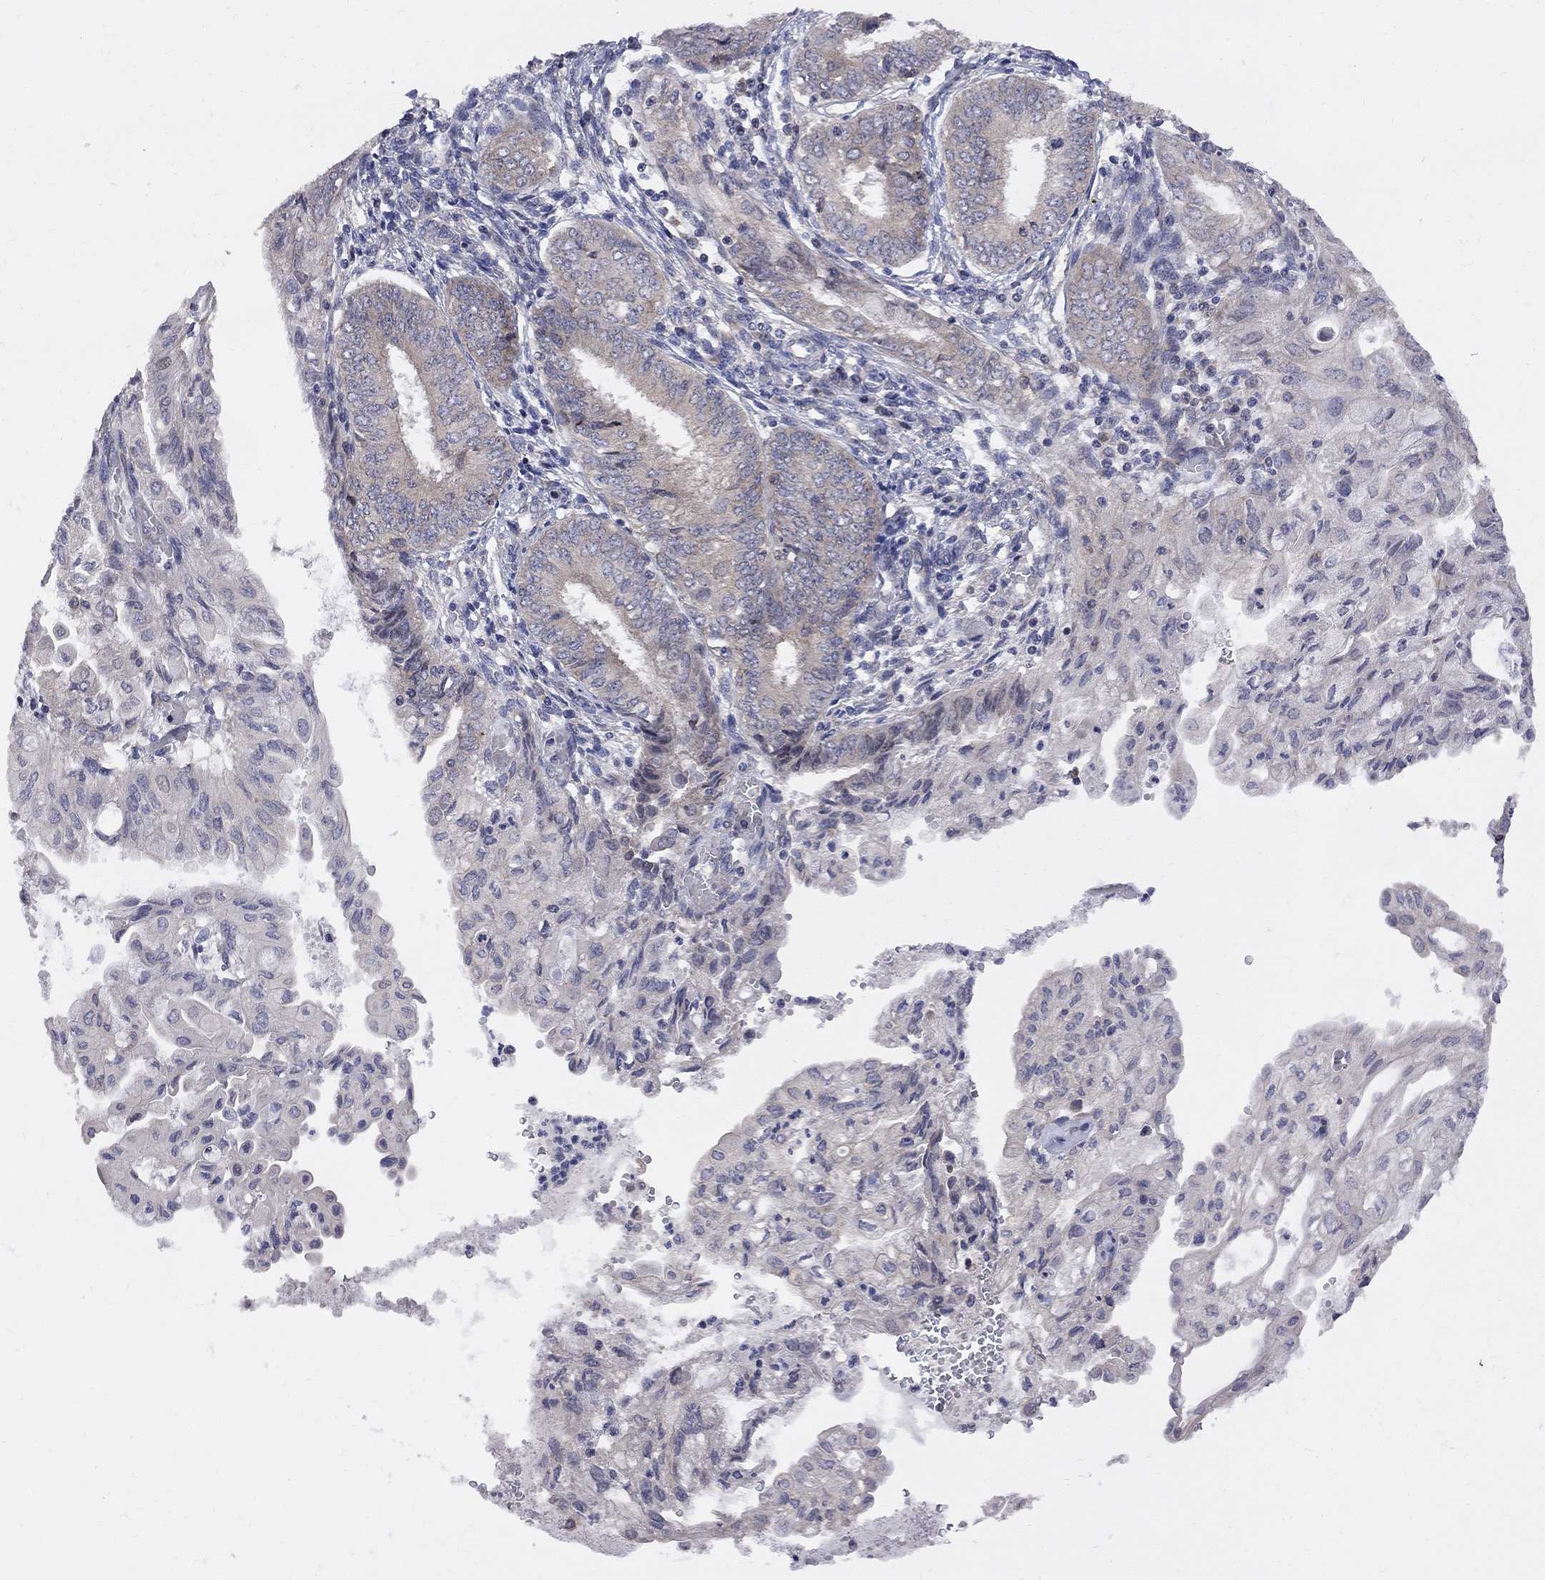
{"staining": {"intensity": "weak", "quantity": ">75%", "location": "cytoplasmic/membranous"}, "tissue": "endometrial cancer", "cell_type": "Tumor cells", "image_type": "cancer", "snomed": [{"axis": "morphology", "description": "Adenocarcinoma, NOS"}, {"axis": "topography", "description": "Endometrium"}], "caption": "A micrograph showing weak cytoplasmic/membranous expression in about >75% of tumor cells in endometrial adenocarcinoma, as visualized by brown immunohistochemical staining.", "gene": "CNOT11", "patient": {"sex": "female", "age": 68}}